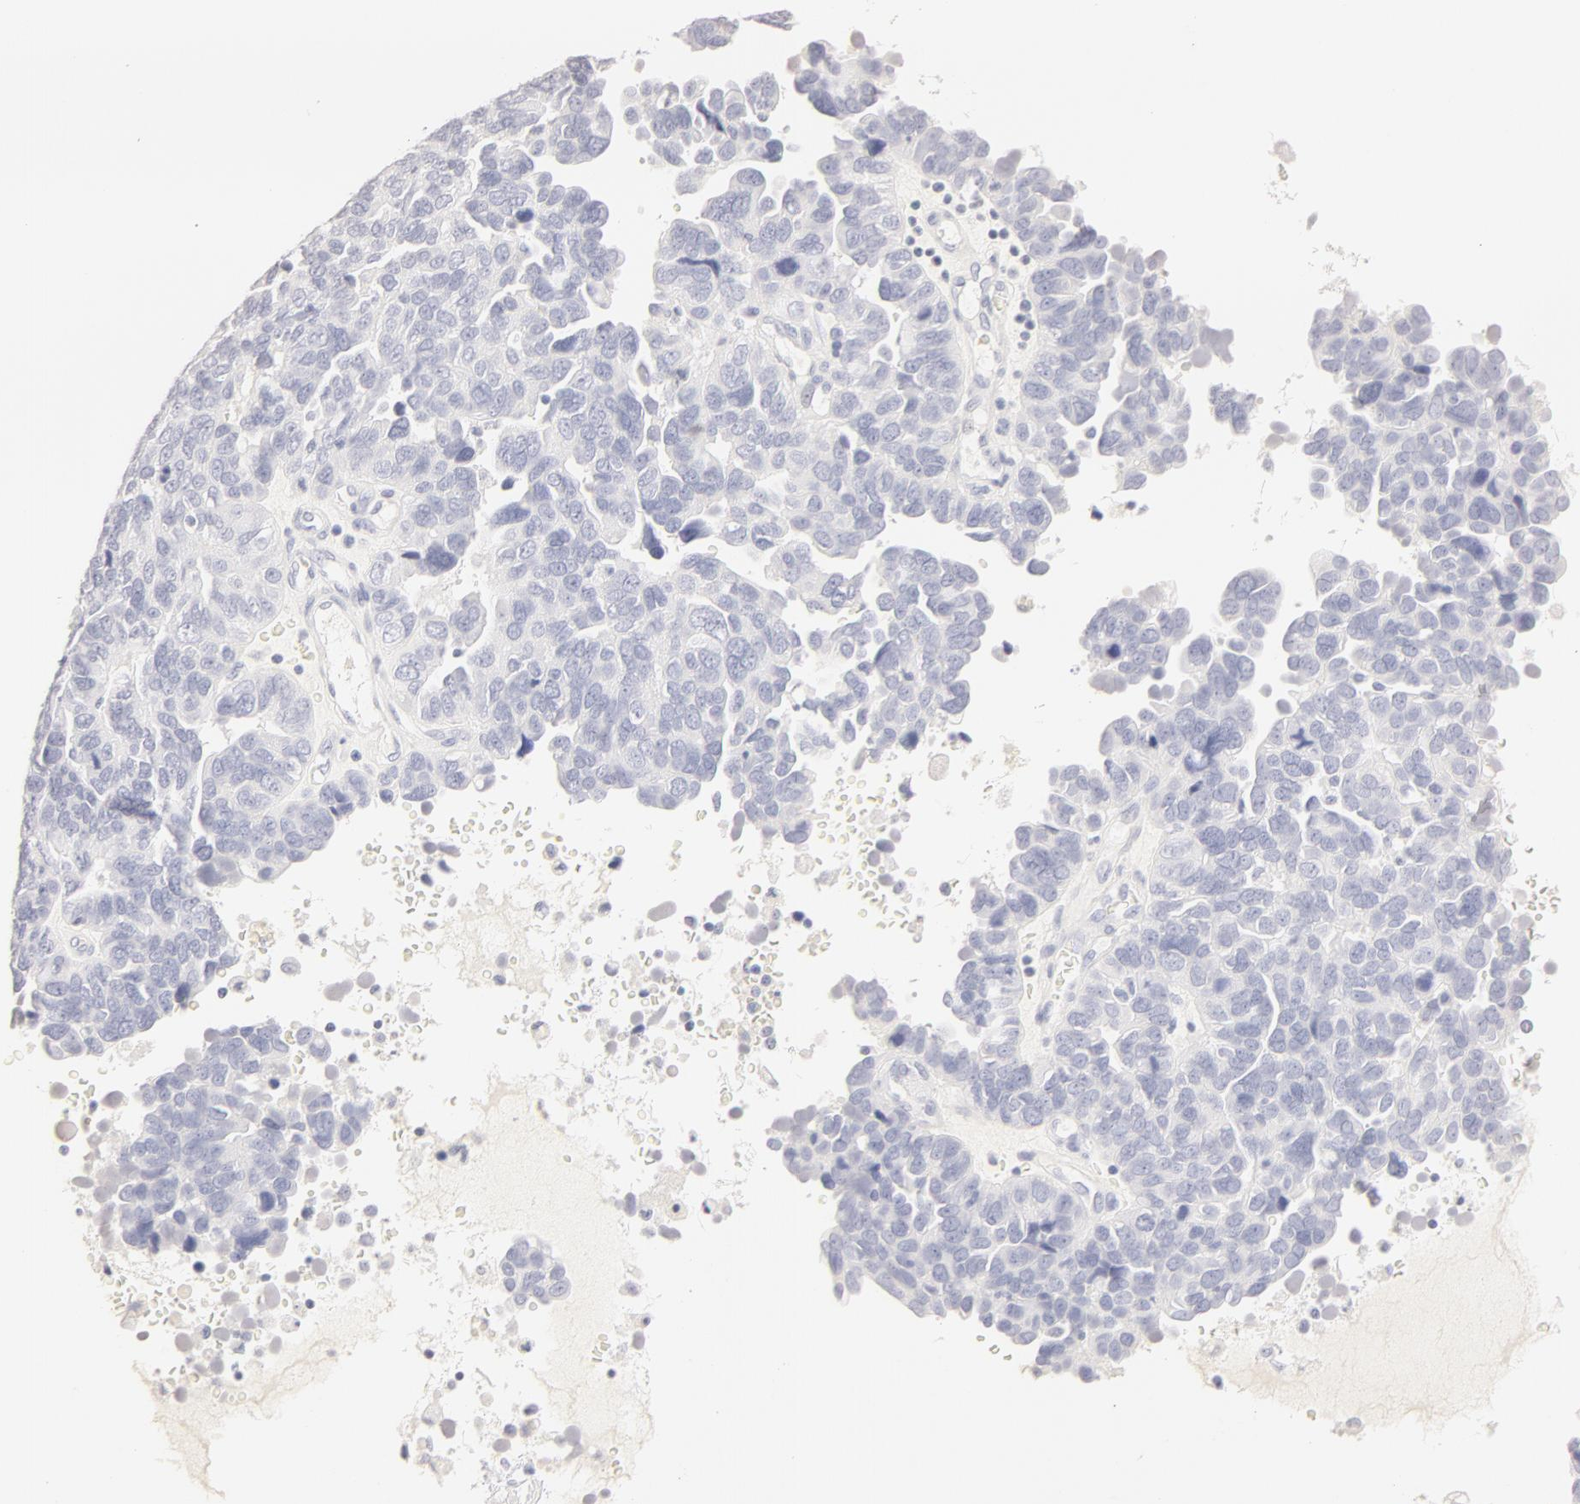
{"staining": {"intensity": "negative", "quantity": "none", "location": "none"}, "tissue": "ovarian cancer", "cell_type": "Tumor cells", "image_type": "cancer", "snomed": [{"axis": "morphology", "description": "Cystadenocarcinoma, serous, NOS"}, {"axis": "topography", "description": "Ovary"}], "caption": "Immunohistochemistry histopathology image of neoplastic tissue: human ovarian cancer stained with DAB shows no significant protein positivity in tumor cells.", "gene": "LGALS7B", "patient": {"sex": "female", "age": 64}}